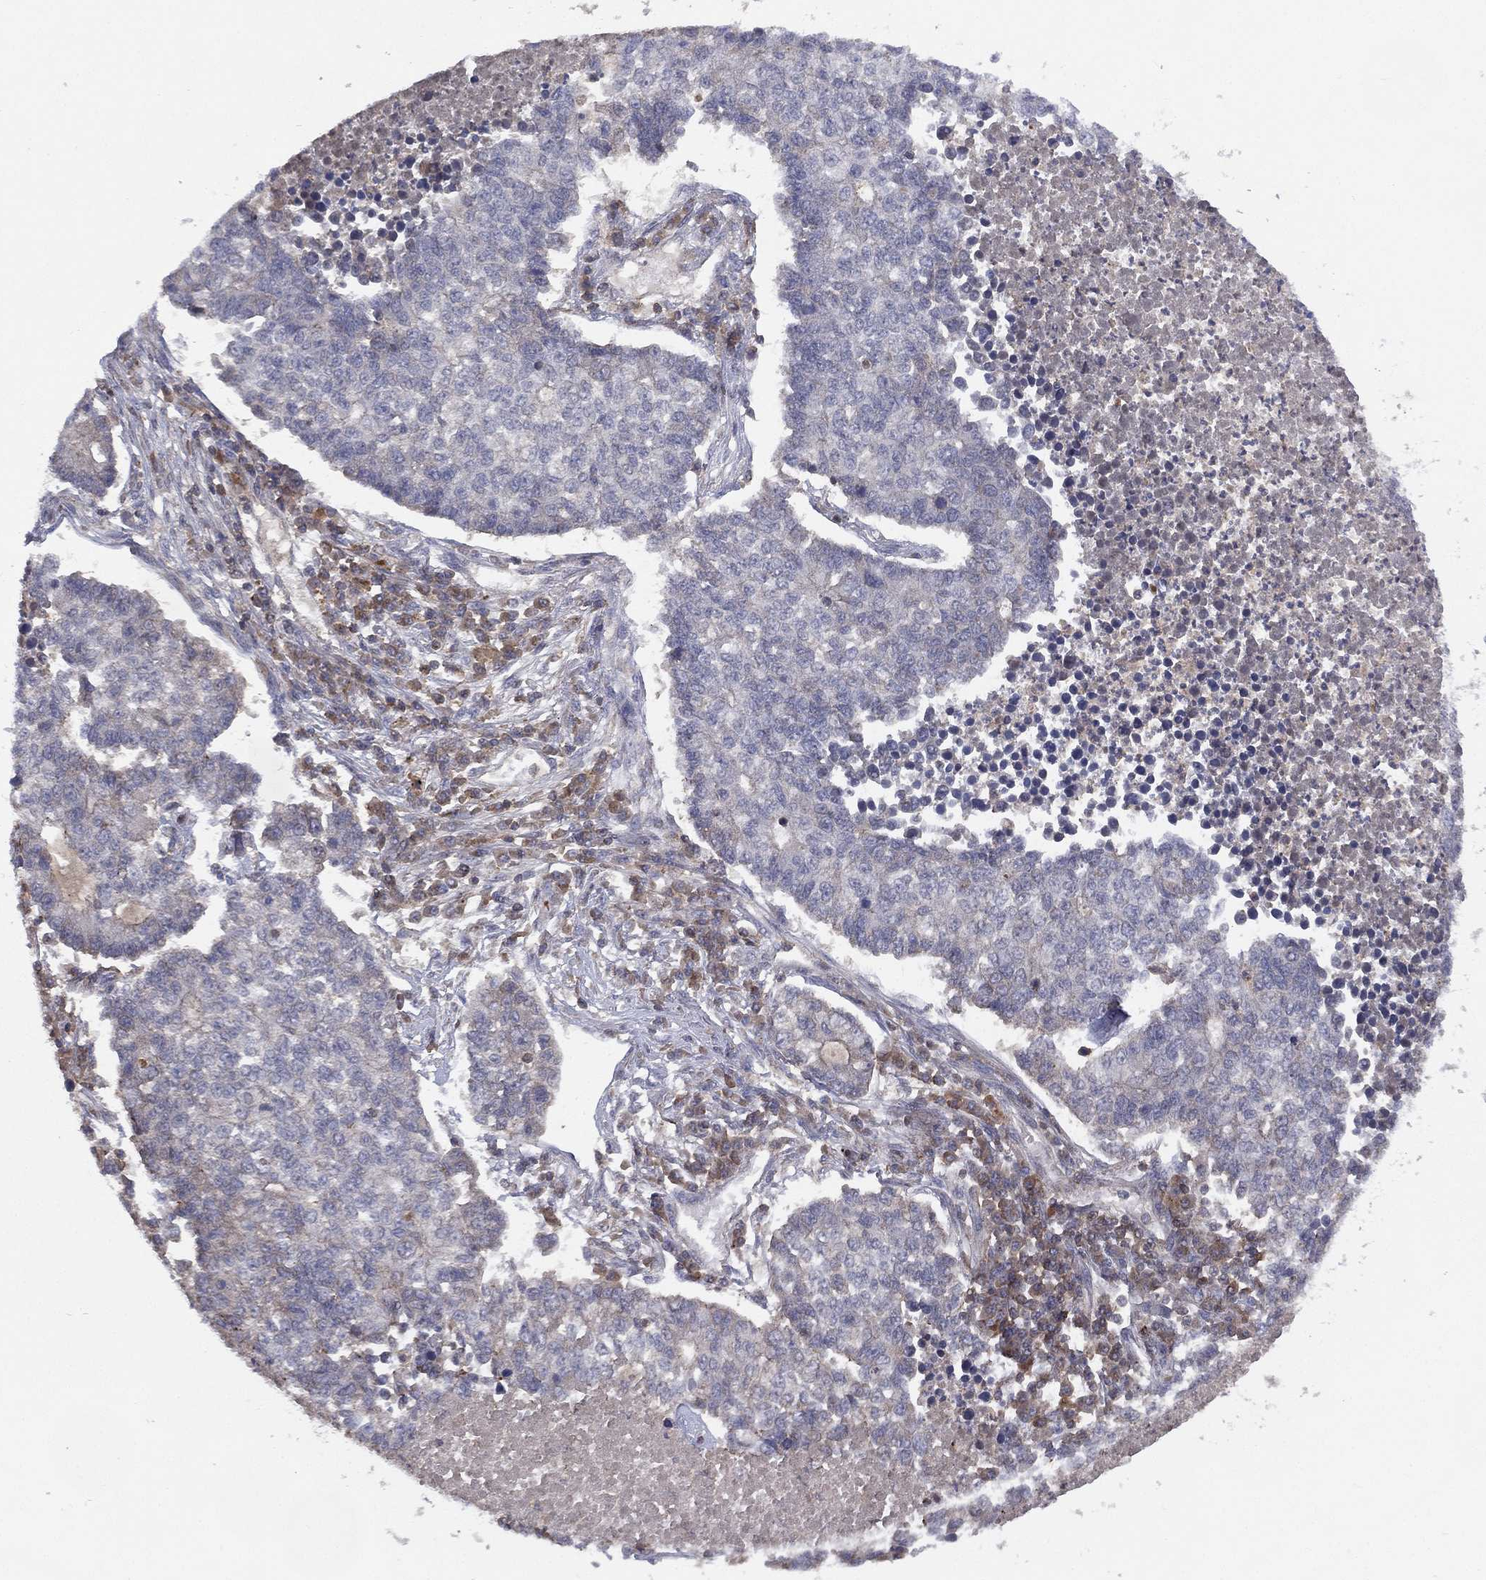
{"staining": {"intensity": "negative", "quantity": "none", "location": "none"}, "tissue": "lung cancer", "cell_type": "Tumor cells", "image_type": "cancer", "snomed": [{"axis": "morphology", "description": "Adenocarcinoma, NOS"}, {"axis": "topography", "description": "Lung"}], "caption": "Immunohistochemistry of human adenocarcinoma (lung) demonstrates no staining in tumor cells.", "gene": "DOCK8", "patient": {"sex": "male", "age": 57}}